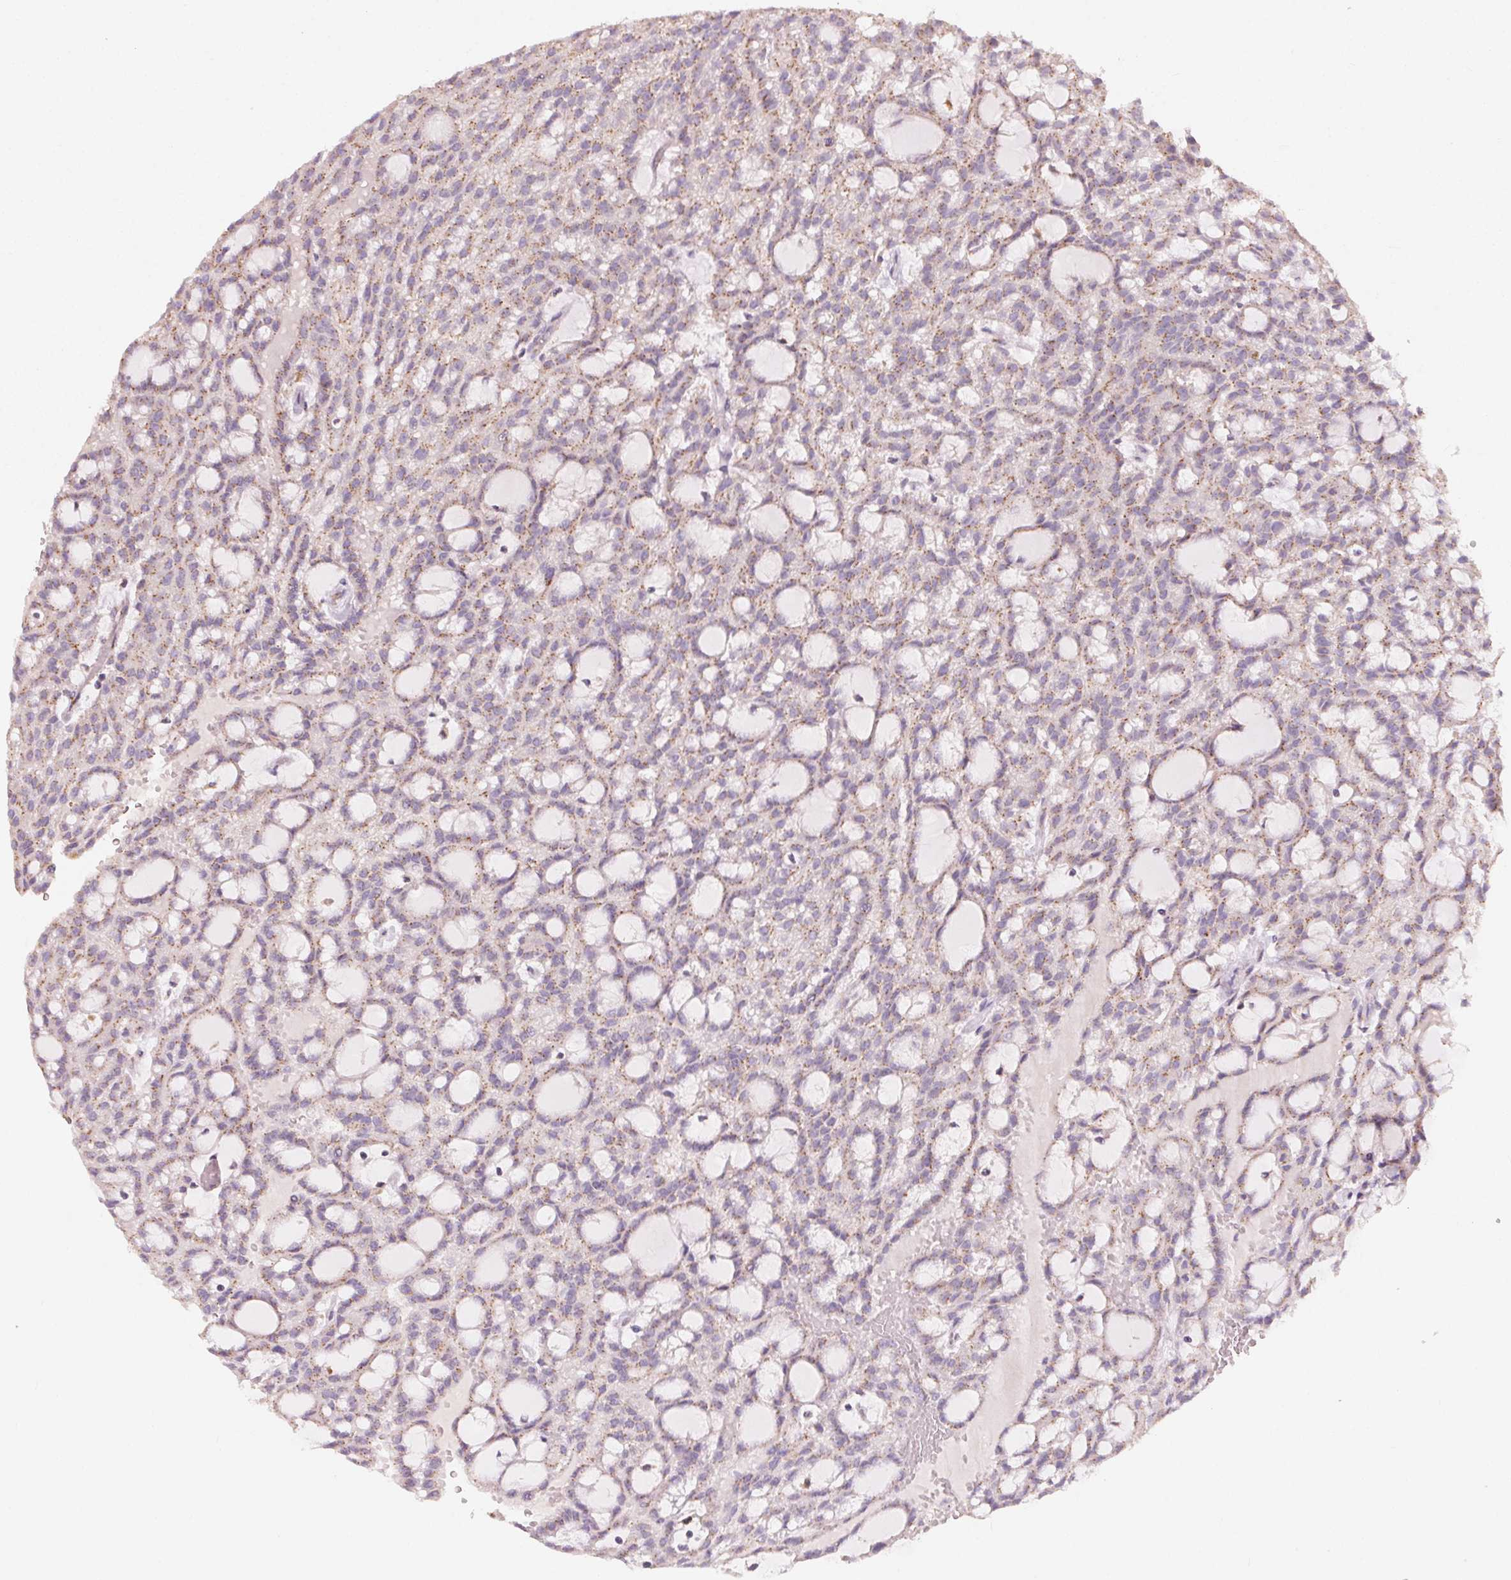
{"staining": {"intensity": "weak", "quantity": "25%-75%", "location": "cytoplasmic/membranous"}, "tissue": "renal cancer", "cell_type": "Tumor cells", "image_type": "cancer", "snomed": [{"axis": "morphology", "description": "Adenocarcinoma, NOS"}, {"axis": "topography", "description": "Kidney"}], "caption": "Immunohistochemistry staining of renal adenocarcinoma, which shows low levels of weak cytoplasmic/membranous positivity in about 25%-75% of tumor cells indicating weak cytoplasmic/membranous protein staining. The staining was performed using DAB (brown) for protein detection and nuclei were counterstained in hematoxylin (blue).", "gene": "DRAM2", "patient": {"sex": "male", "age": 63}}